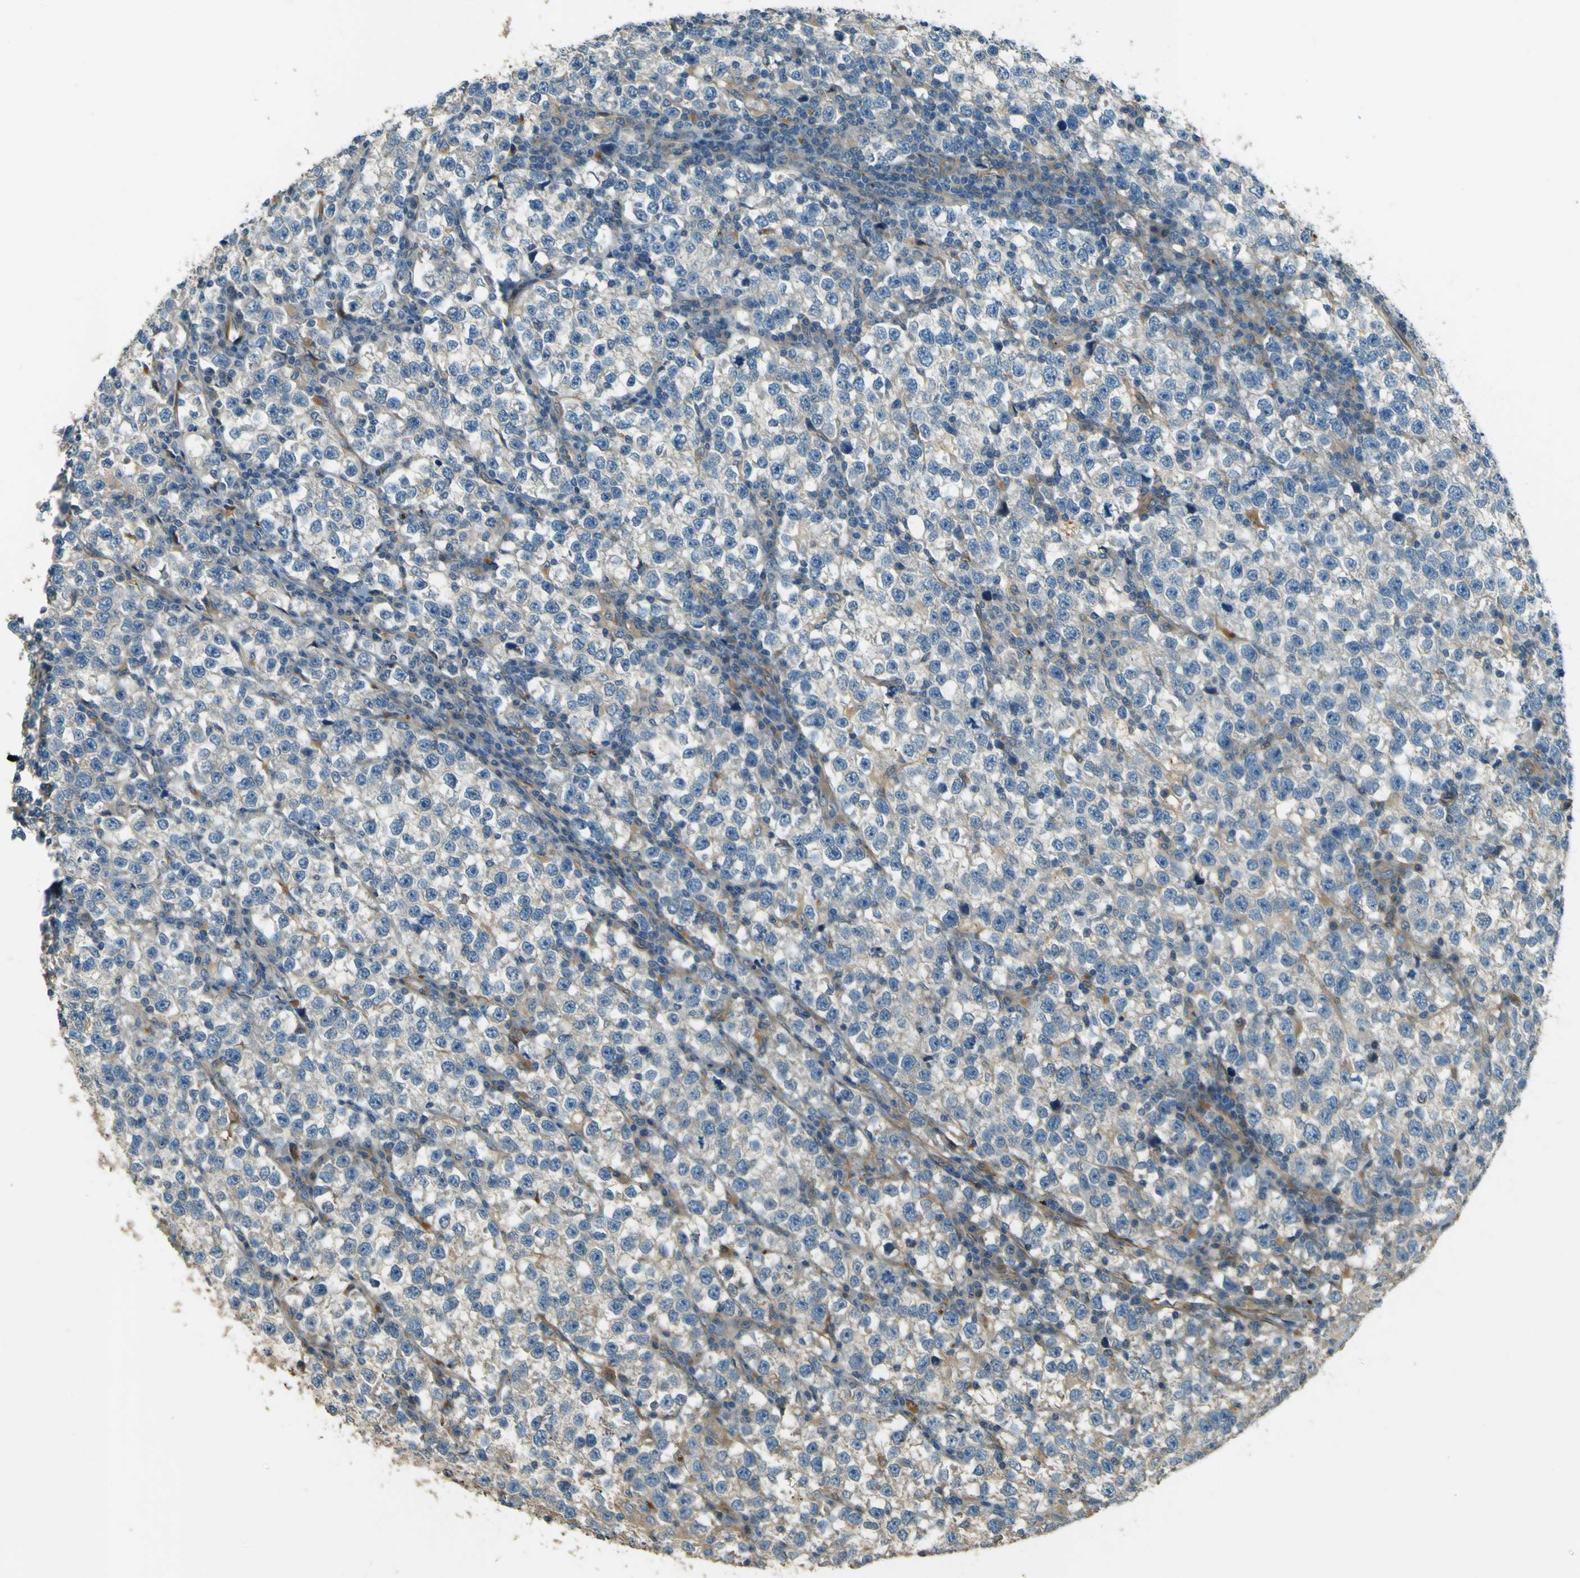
{"staining": {"intensity": "negative", "quantity": "none", "location": "none"}, "tissue": "testis cancer", "cell_type": "Tumor cells", "image_type": "cancer", "snomed": [{"axis": "morphology", "description": "Normal tissue, NOS"}, {"axis": "morphology", "description": "Seminoma, NOS"}, {"axis": "topography", "description": "Testis"}], "caption": "IHC histopathology image of testis cancer stained for a protein (brown), which reveals no positivity in tumor cells. (Immunohistochemistry, brightfield microscopy, high magnification).", "gene": "NEXN", "patient": {"sex": "male", "age": 43}}